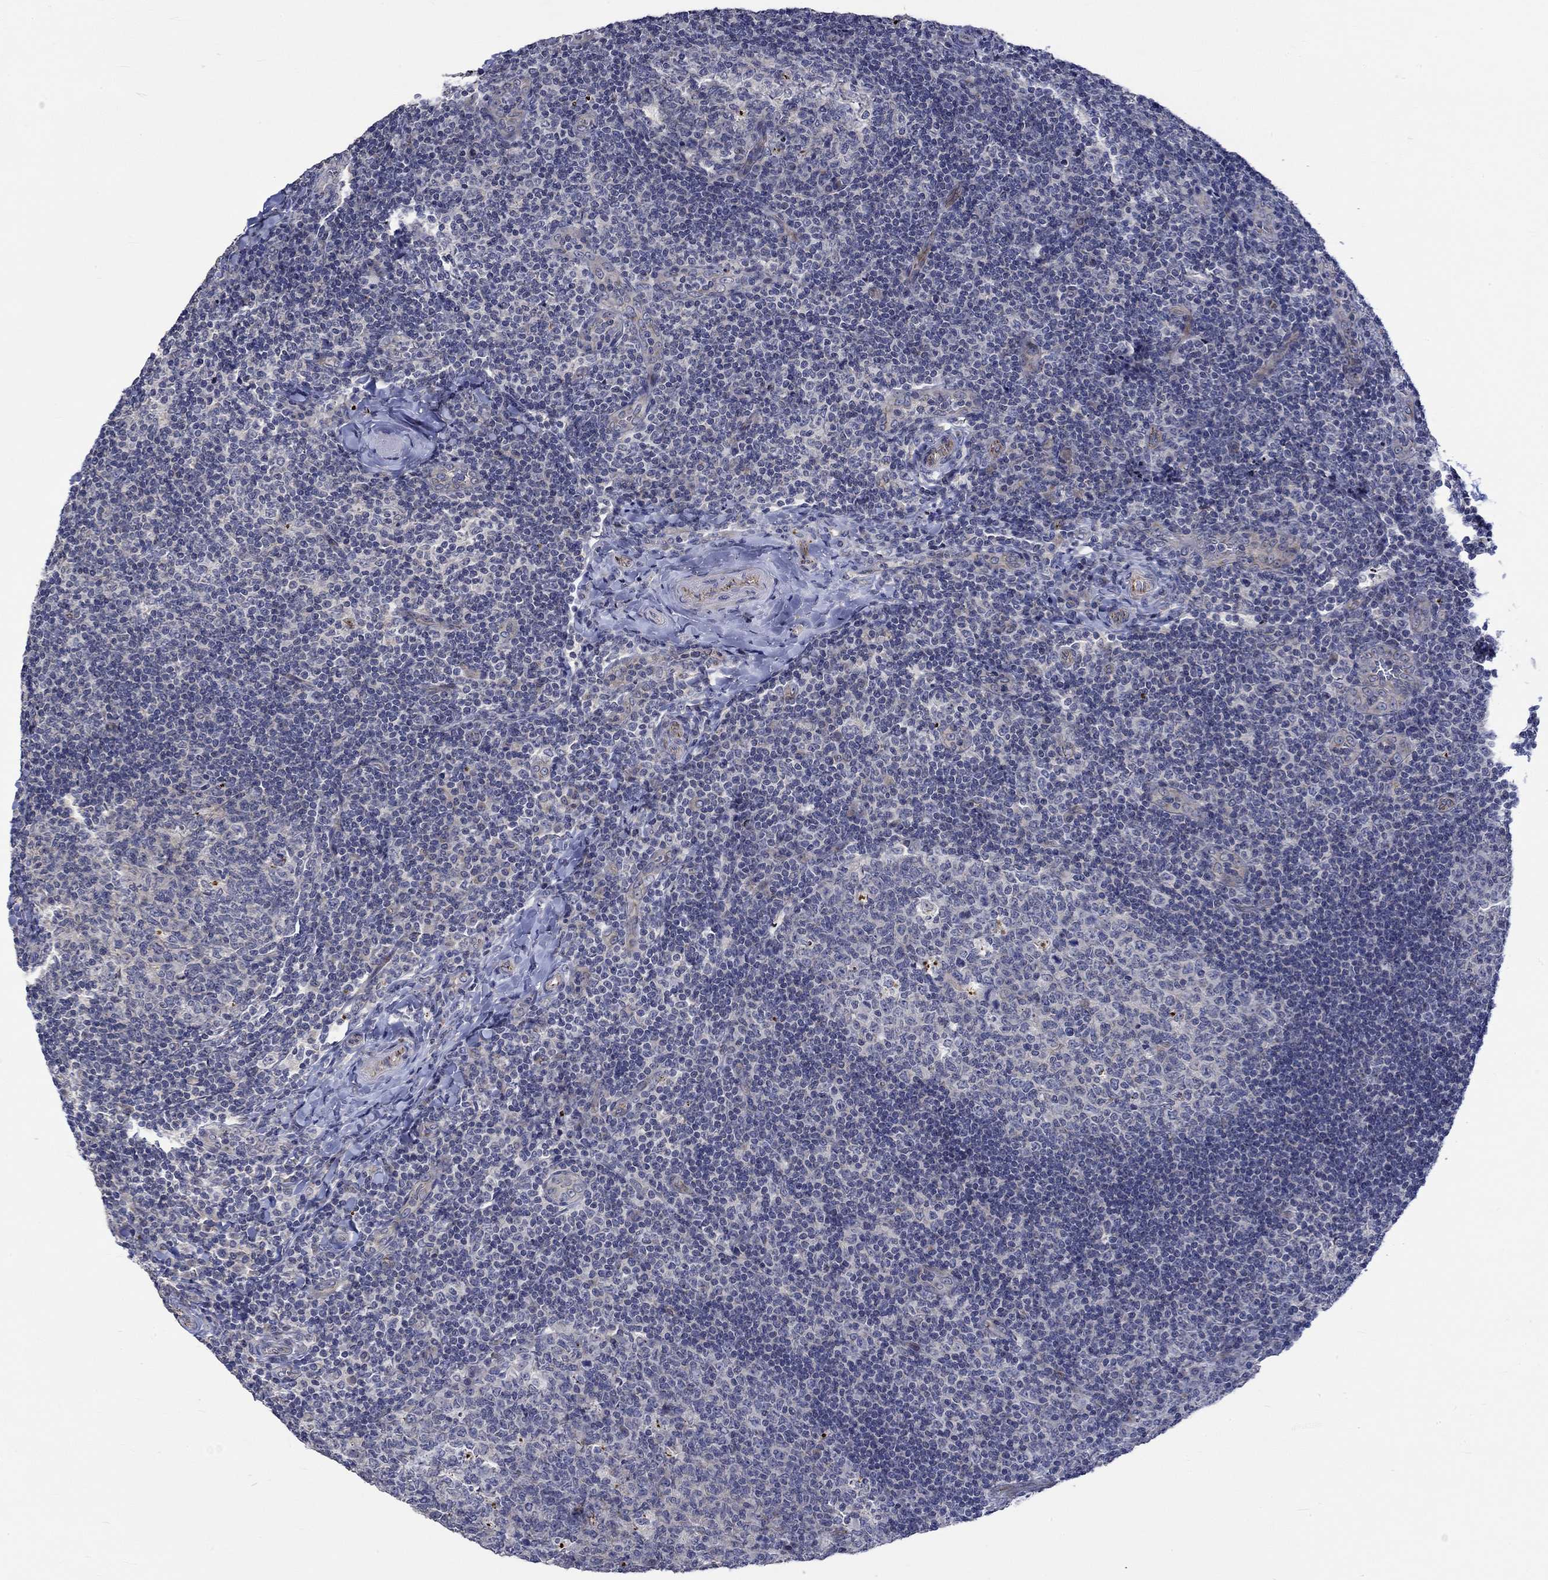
{"staining": {"intensity": "negative", "quantity": "none", "location": "none"}, "tissue": "tonsil", "cell_type": "Germinal center cells", "image_type": "normal", "snomed": [{"axis": "morphology", "description": "Normal tissue, NOS"}, {"axis": "topography", "description": "Tonsil"}], "caption": "A histopathology image of human tonsil is negative for staining in germinal center cells. (Brightfield microscopy of DAB (3,3'-diaminobenzidine) immunohistochemistry (IHC) at high magnification).", "gene": "GJA5", "patient": {"sex": "male", "age": 17}}